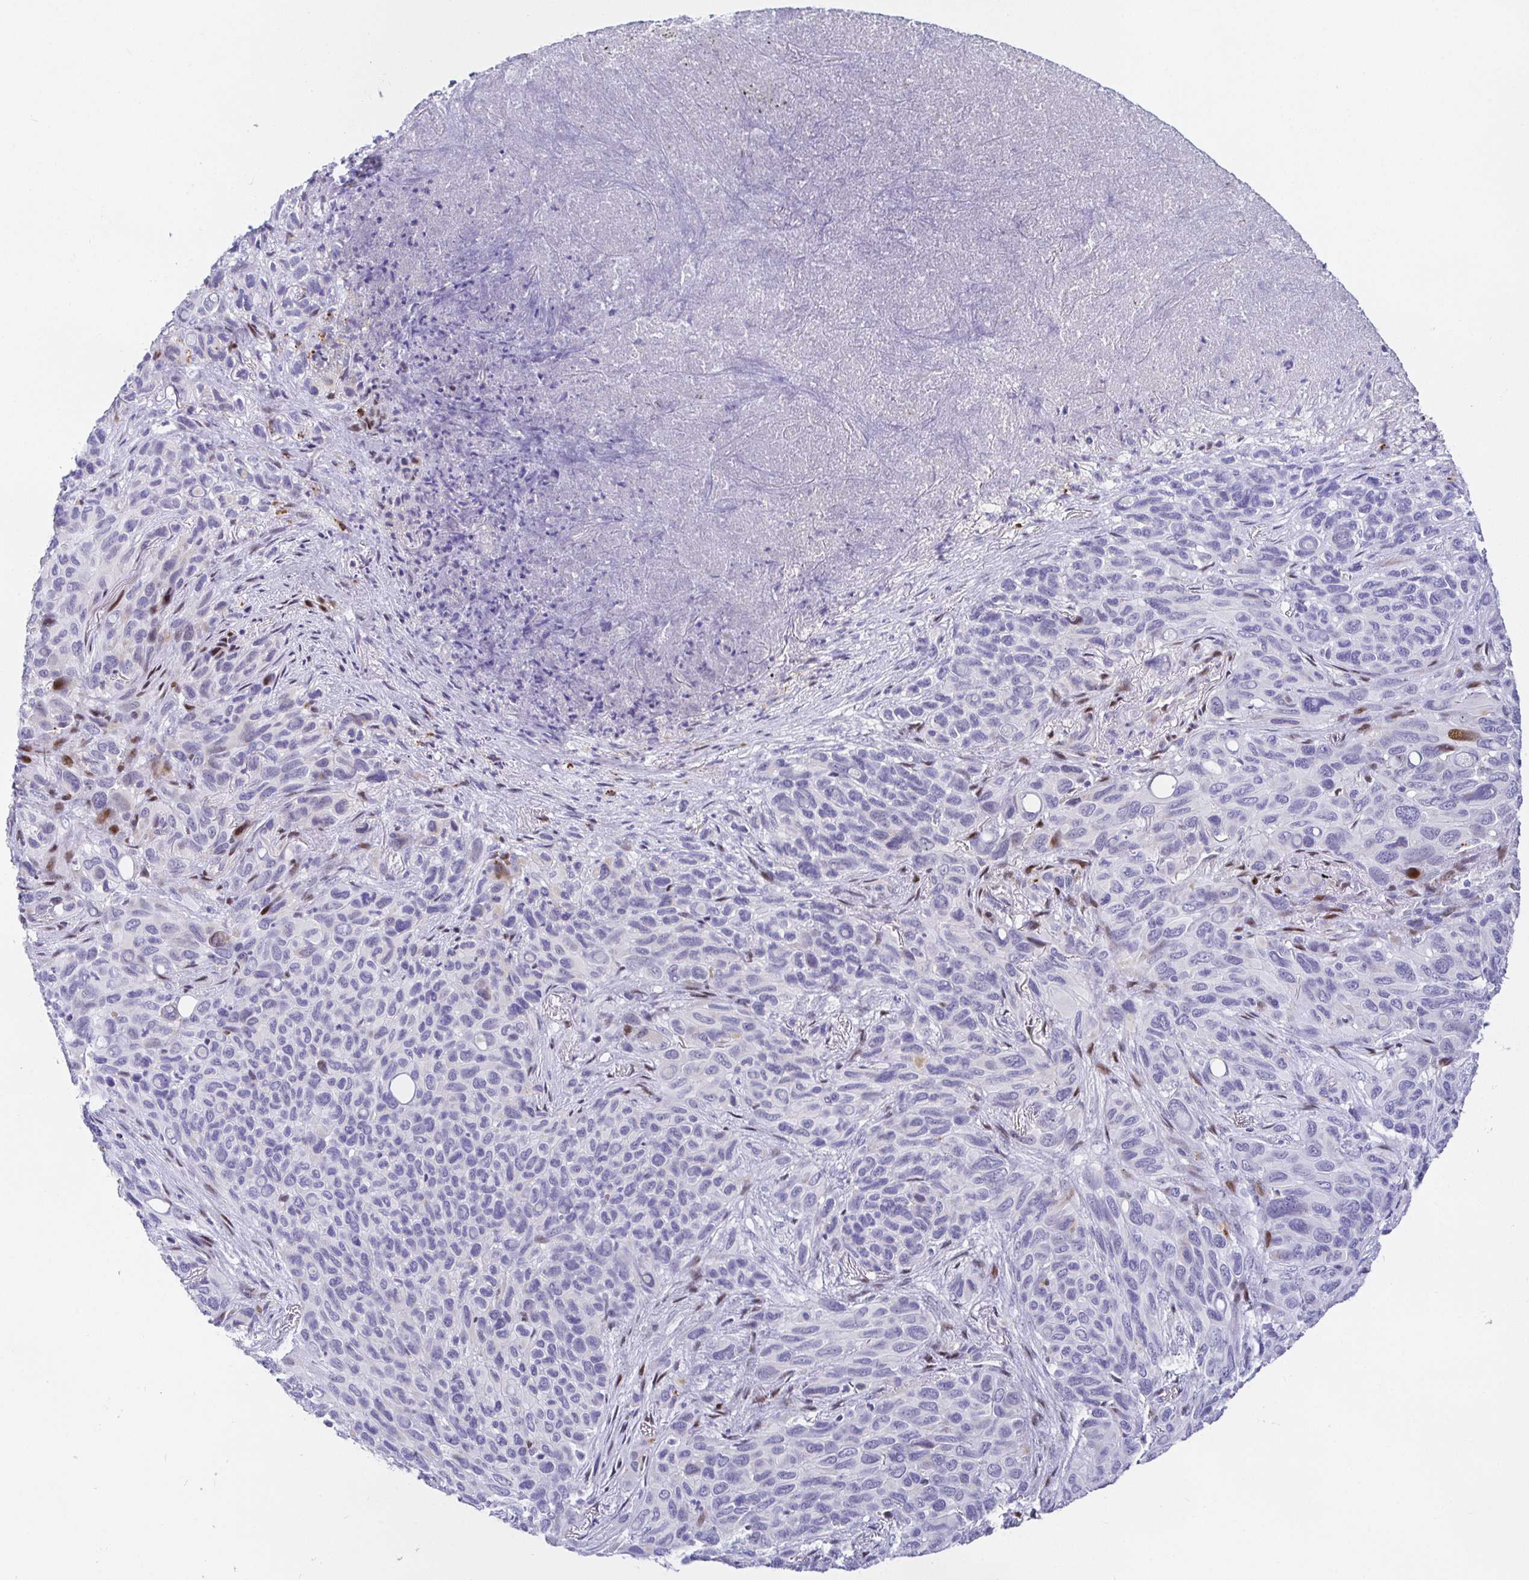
{"staining": {"intensity": "moderate", "quantity": "<25%", "location": "nuclear"}, "tissue": "melanoma", "cell_type": "Tumor cells", "image_type": "cancer", "snomed": [{"axis": "morphology", "description": "Malignant melanoma, Metastatic site"}, {"axis": "topography", "description": "Lung"}], "caption": "IHC histopathology image of human melanoma stained for a protein (brown), which shows low levels of moderate nuclear staining in about <25% of tumor cells.", "gene": "KBTBD13", "patient": {"sex": "male", "age": 48}}